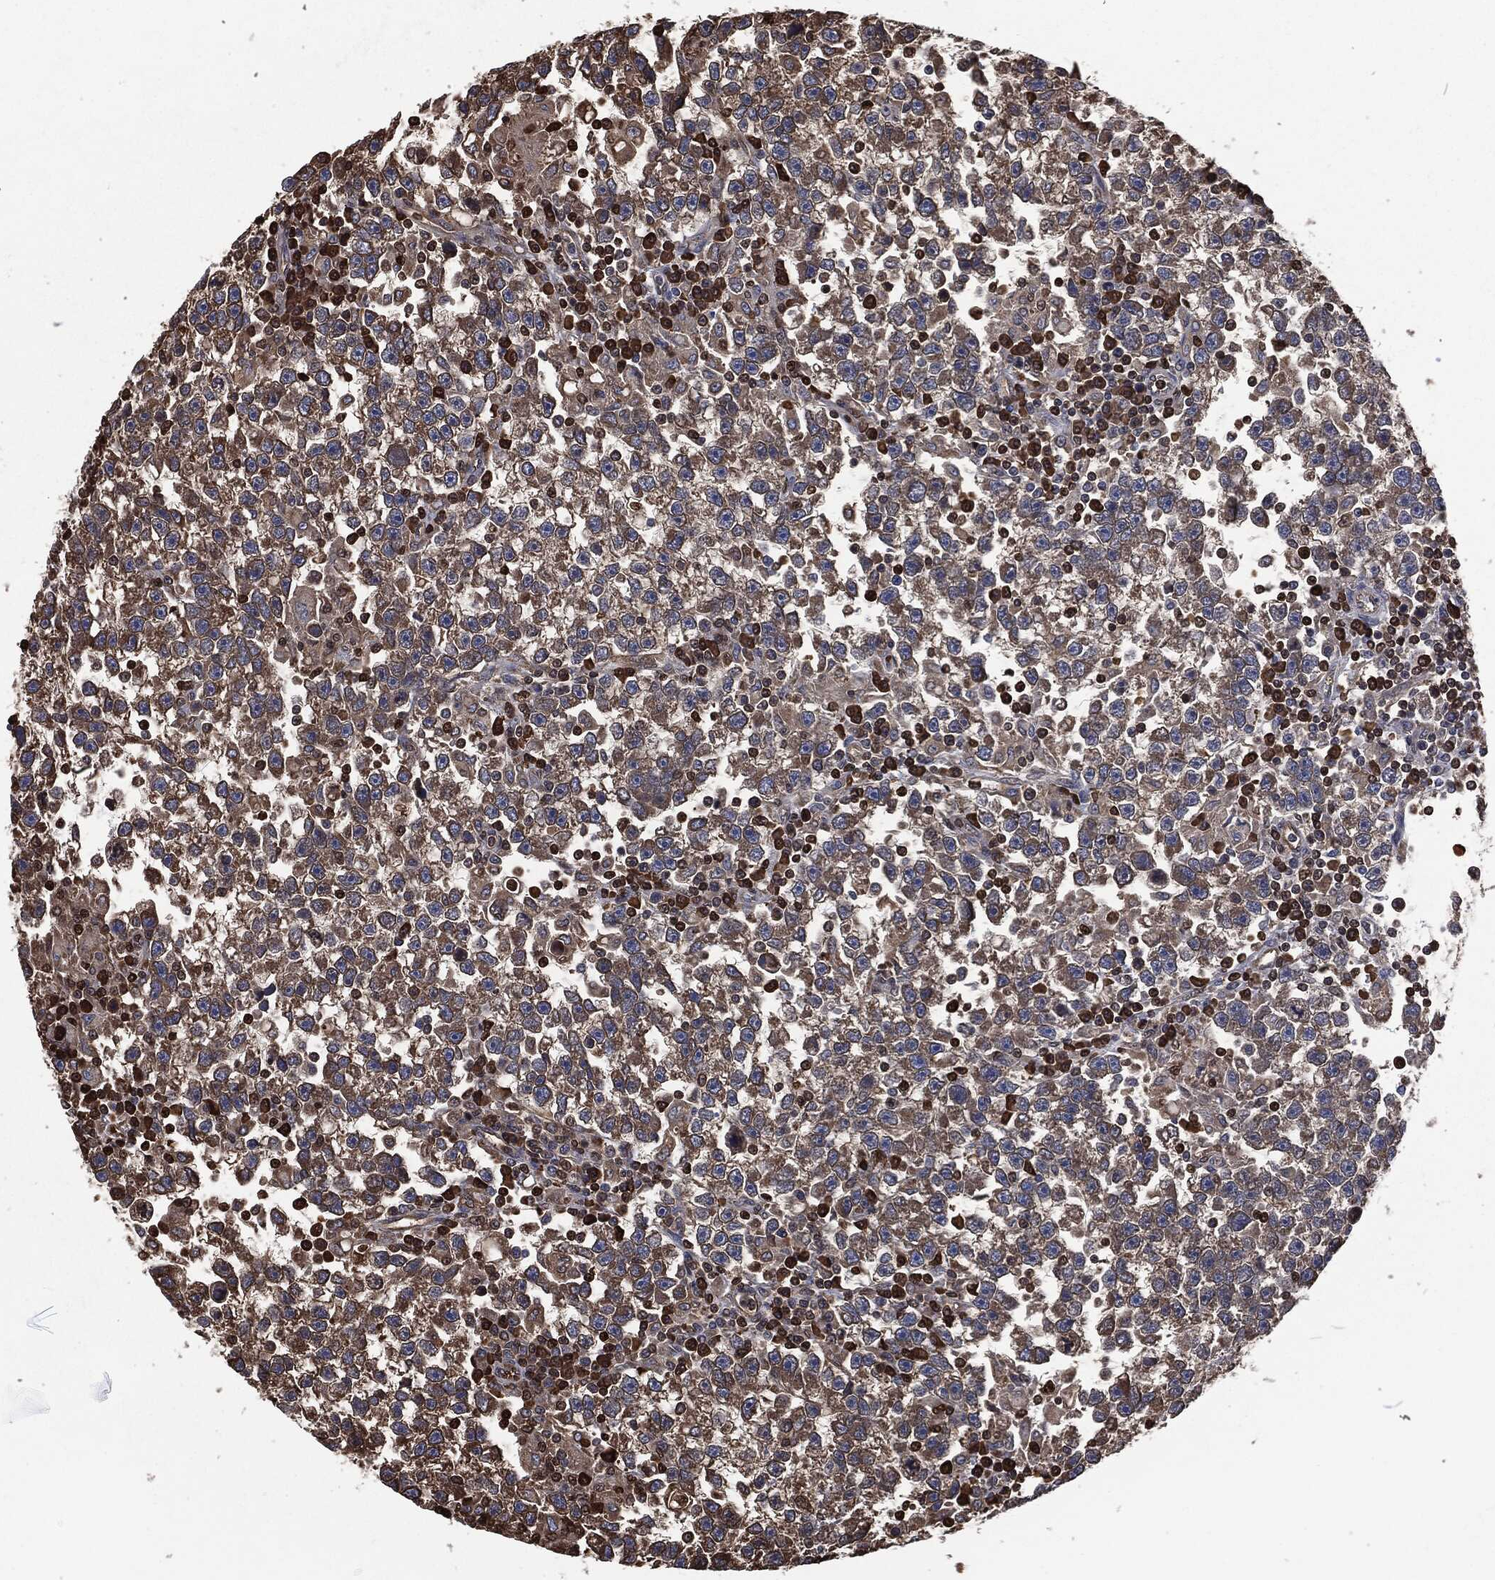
{"staining": {"intensity": "moderate", "quantity": ">75%", "location": "cytoplasmic/membranous"}, "tissue": "testis cancer", "cell_type": "Tumor cells", "image_type": "cancer", "snomed": [{"axis": "morphology", "description": "Seminoma, NOS"}, {"axis": "topography", "description": "Testis"}], "caption": "A photomicrograph of testis seminoma stained for a protein displays moderate cytoplasmic/membranous brown staining in tumor cells.", "gene": "PRDX4", "patient": {"sex": "male", "age": 47}}